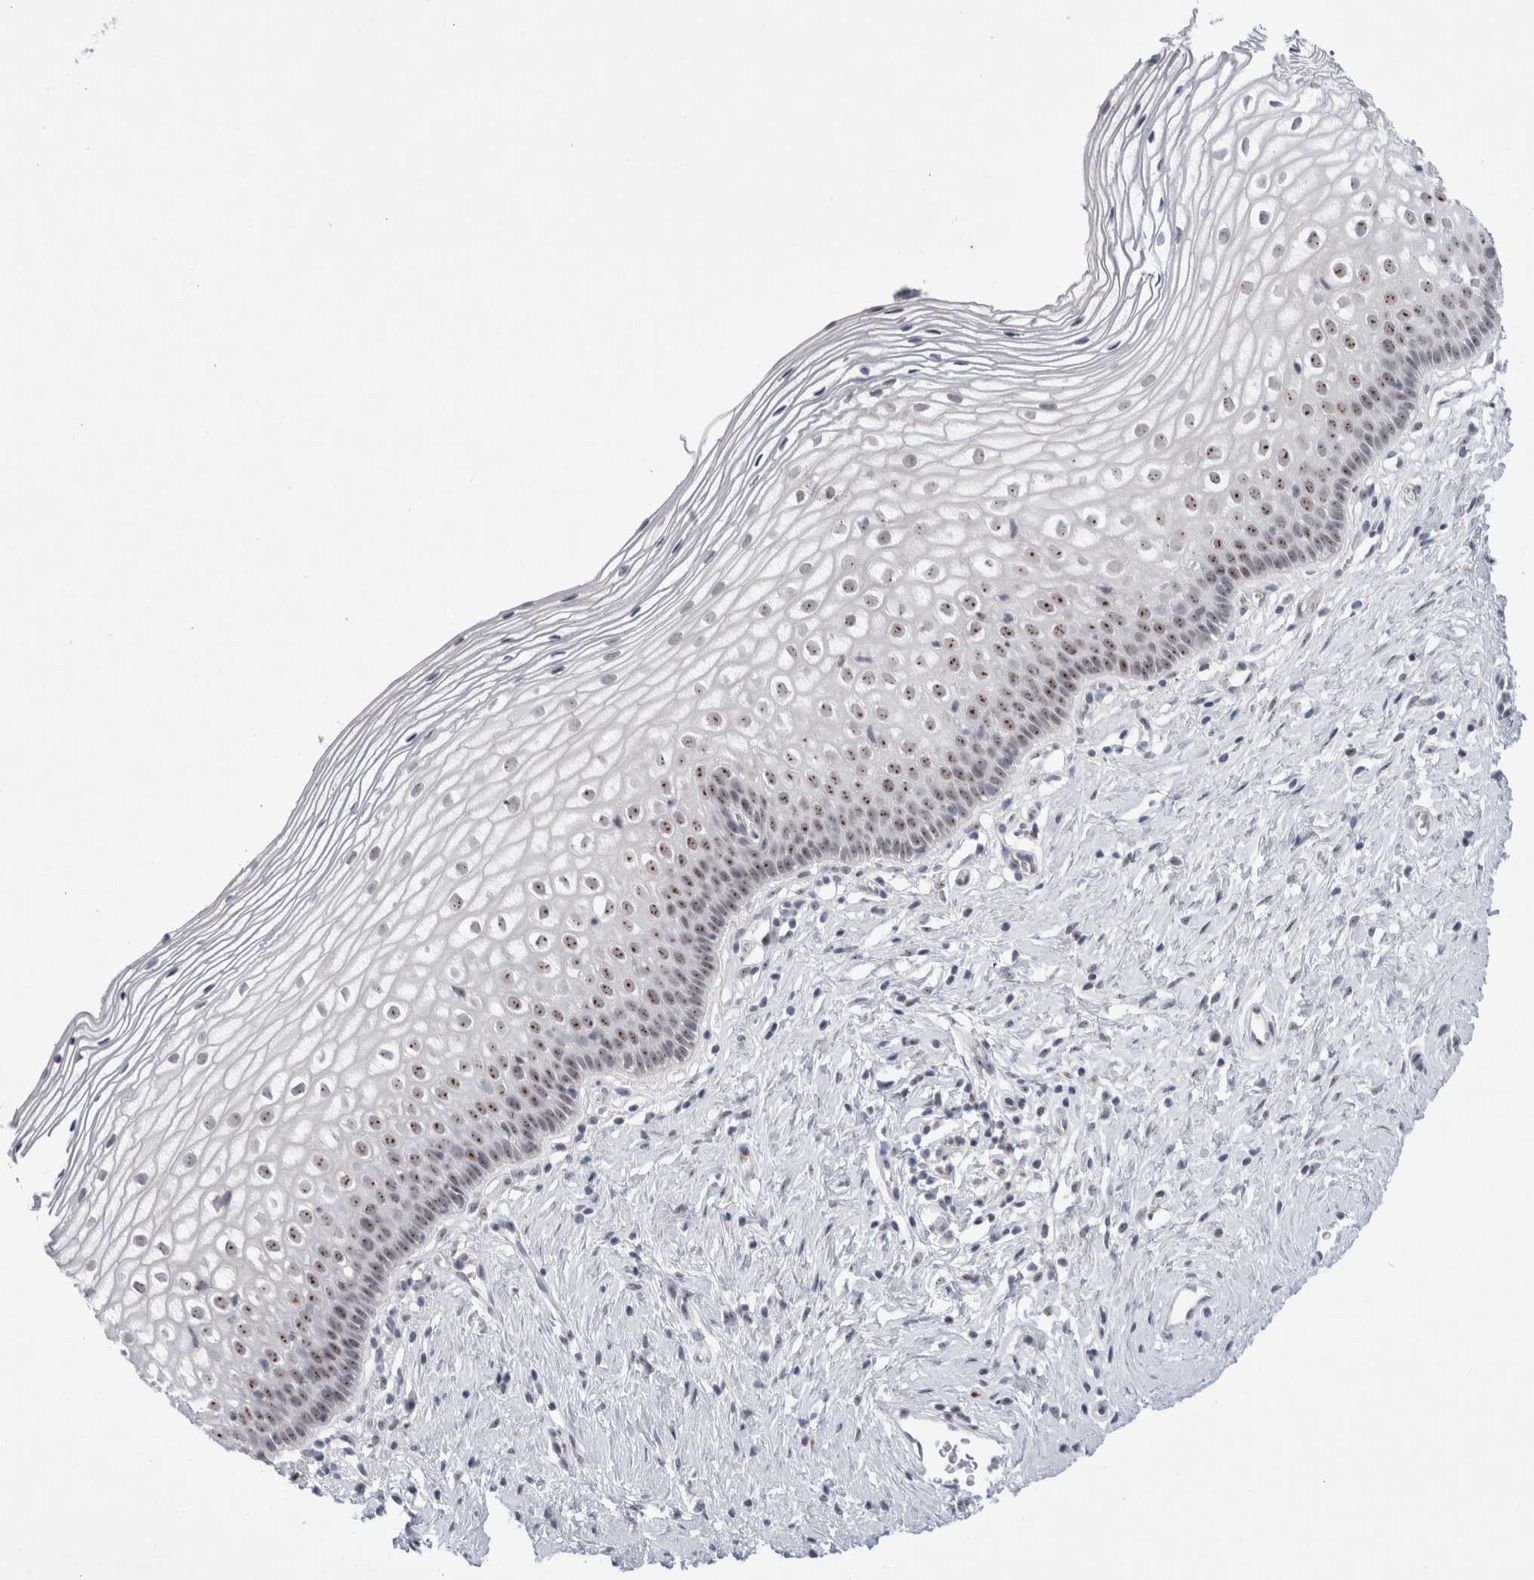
{"staining": {"intensity": "weak", "quantity": "25%-75%", "location": "nuclear"}, "tissue": "cervix", "cell_type": "Glandular cells", "image_type": "normal", "snomed": [{"axis": "morphology", "description": "Normal tissue, NOS"}, {"axis": "topography", "description": "Cervix"}], "caption": "A histopathology image of cervix stained for a protein displays weak nuclear brown staining in glandular cells. (Stains: DAB in brown, nuclei in blue, Microscopy: brightfield microscopy at high magnification).", "gene": "CERS5", "patient": {"sex": "female", "age": 27}}